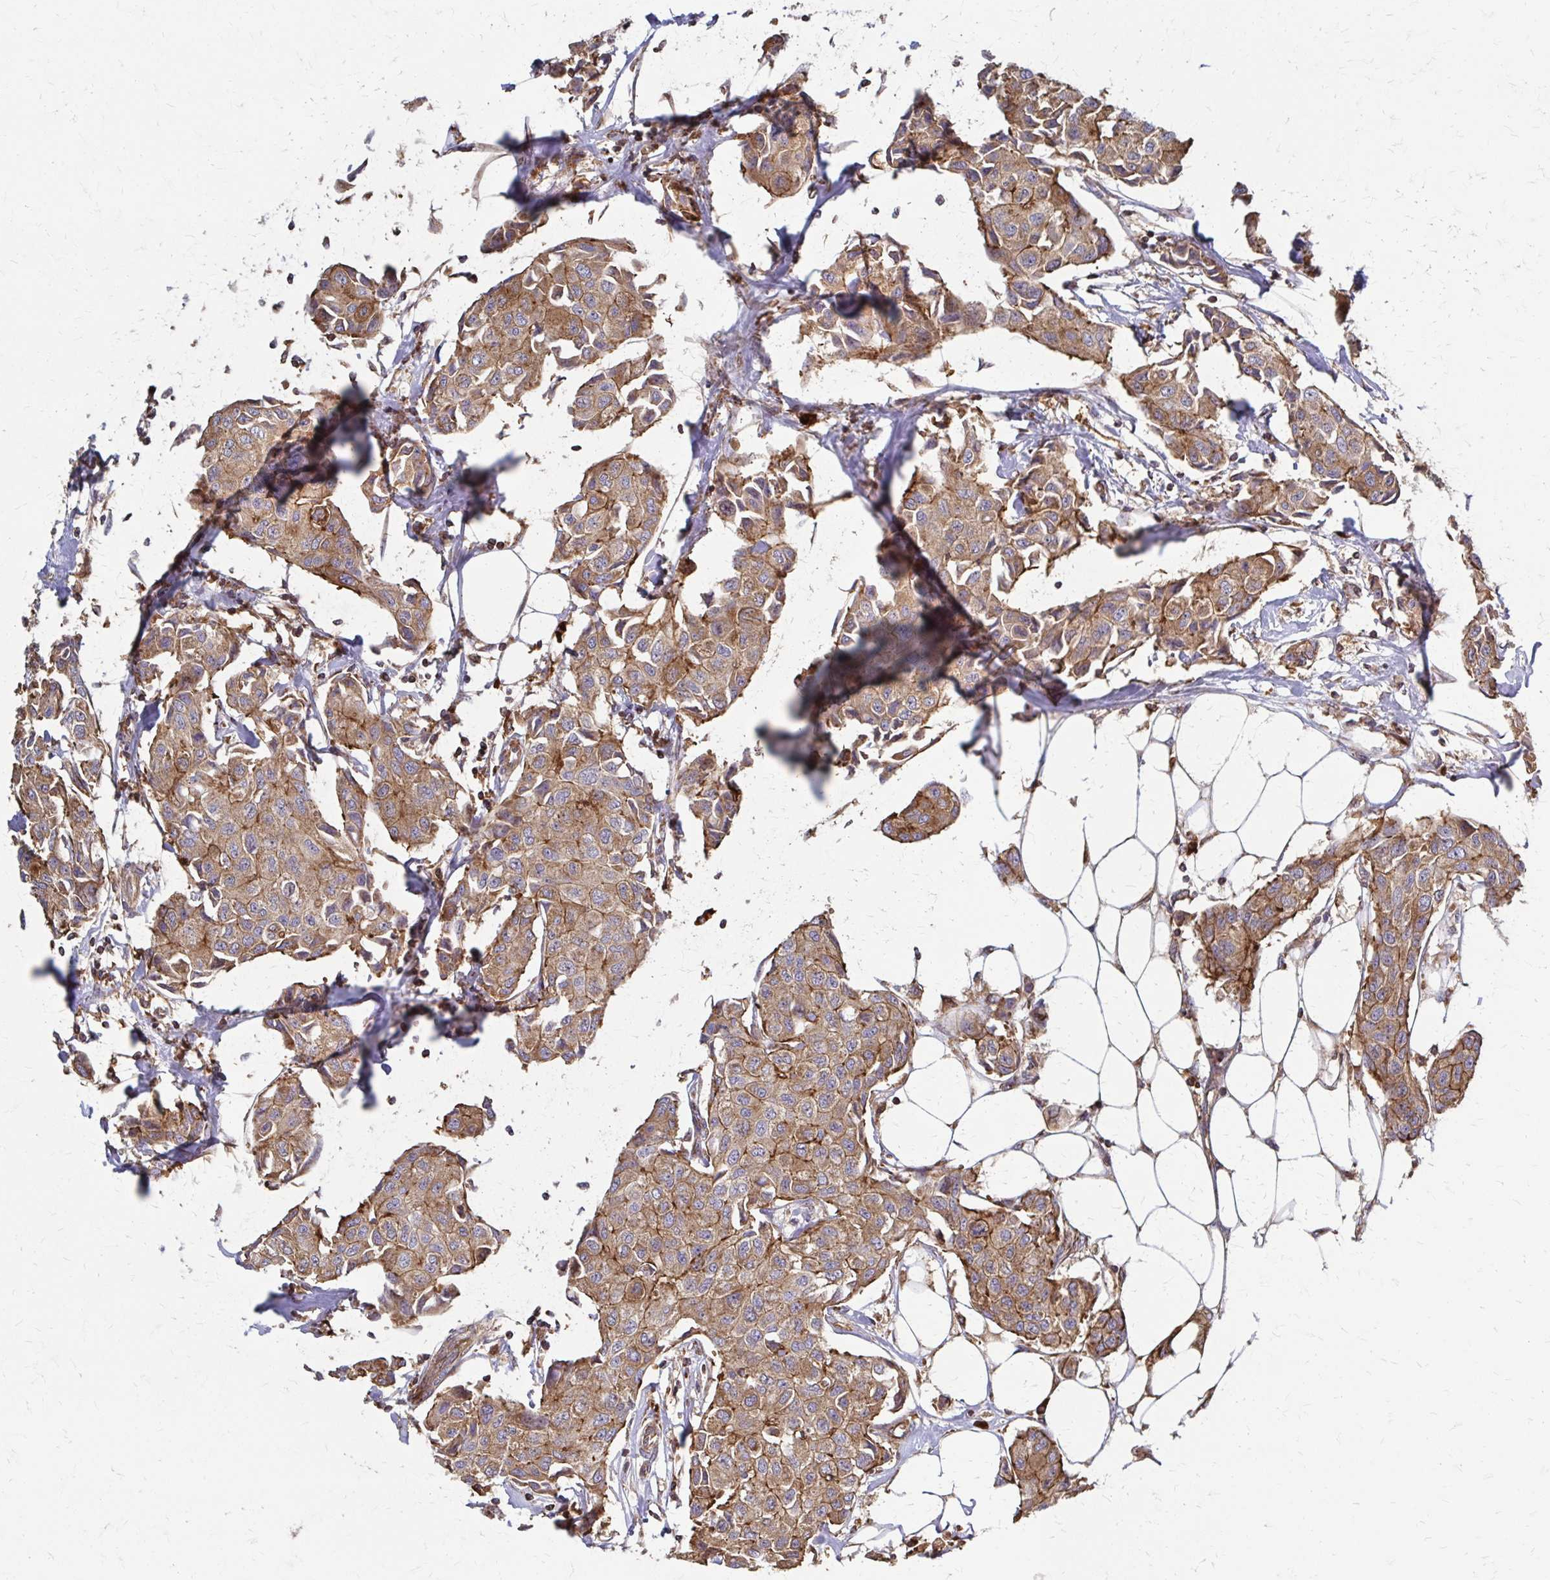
{"staining": {"intensity": "moderate", "quantity": ">75%", "location": "cytoplasmic/membranous"}, "tissue": "breast cancer", "cell_type": "Tumor cells", "image_type": "cancer", "snomed": [{"axis": "morphology", "description": "Duct carcinoma"}, {"axis": "topography", "description": "Breast"}, {"axis": "topography", "description": "Lymph node"}], "caption": "Immunohistochemical staining of human breast cancer (infiltrating ductal carcinoma) displays medium levels of moderate cytoplasmic/membranous staining in approximately >75% of tumor cells. The protein of interest is stained brown, and the nuclei are stained in blue (DAB IHC with brightfield microscopy, high magnification).", "gene": "EEF2", "patient": {"sex": "female", "age": 80}}